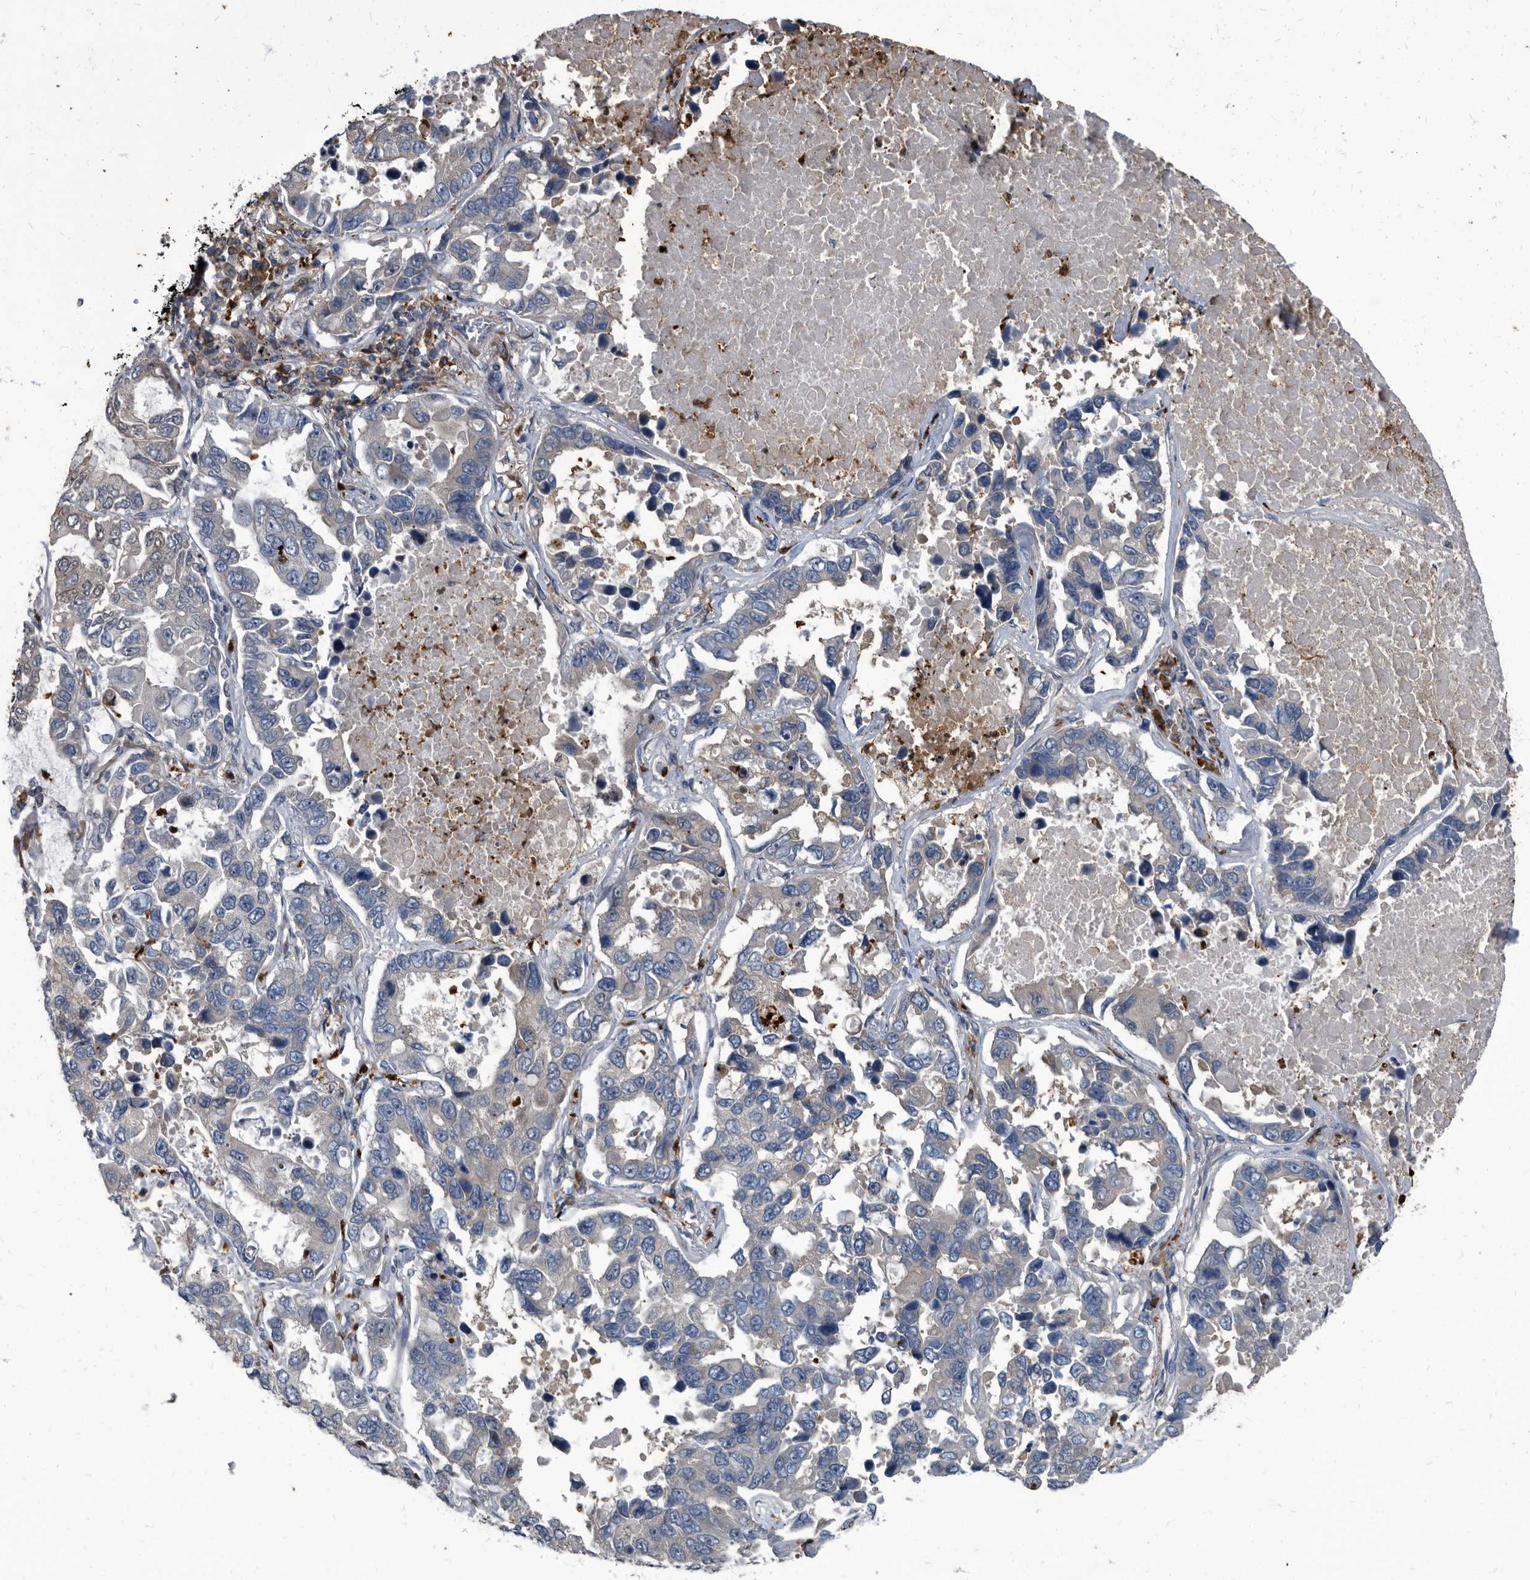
{"staining": {"intensity": "negative", "quantity": "none", "location": "none"}, "tissue": "lung cancer", "cell_type": "Tumor cells", "image_type": "cancer", "snomed": [{"axis": "morphology", "description": "Adenocarcinoma, NOS"}, {"axis": "topography", "description": "Lung"}], "caption": "Photomicrograph shows no protein expression in tumor cells of adenocarcinoma (lung) tissue.", "gene": "CDV3", "patient": {"sex": "male", "age": 64}}